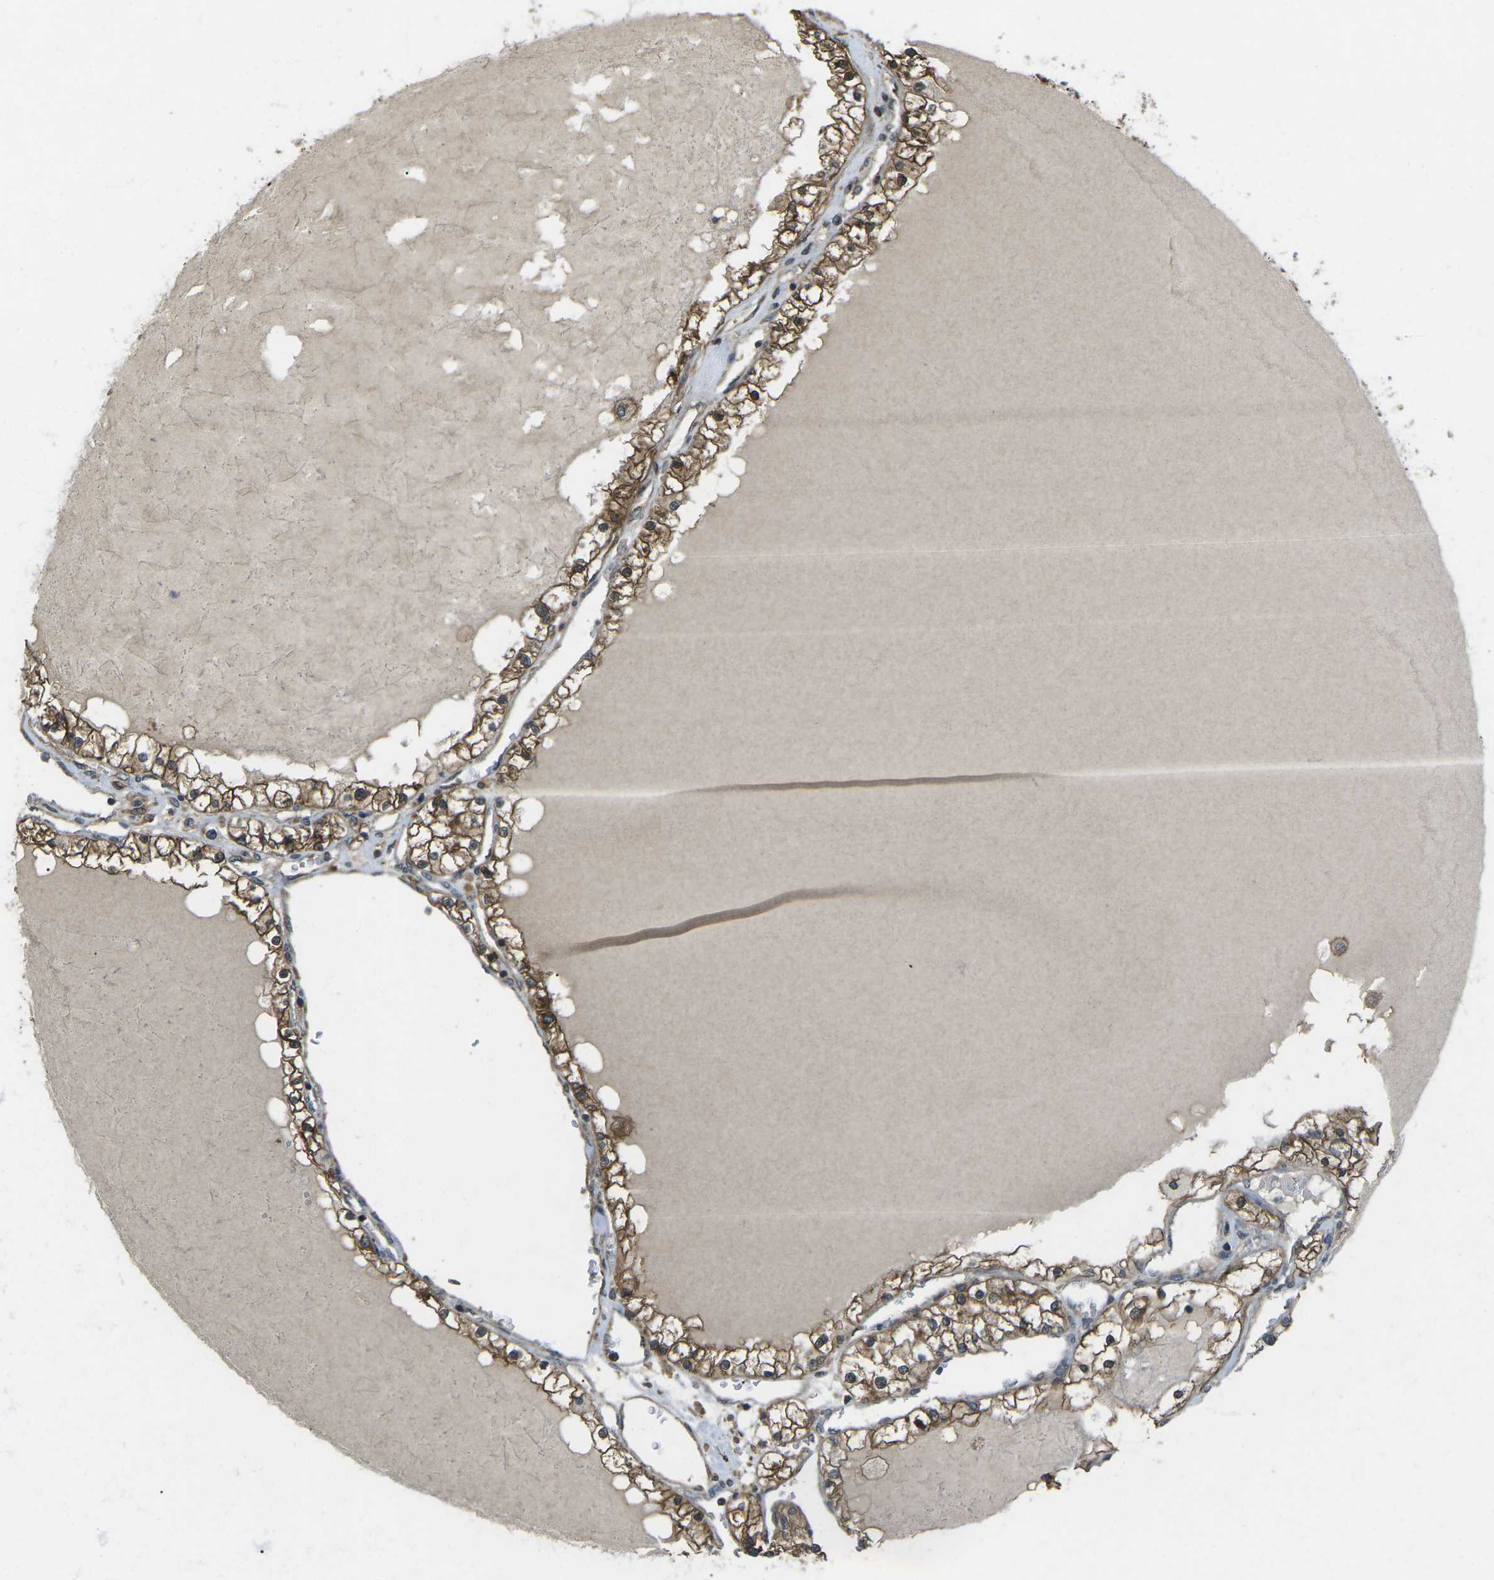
{"staining": {"intensity": "strong", "quantity": "25%-75%", "location": "cytoplasmic/membranous"}, "tissue": "renal cancer", "cell_type": "Tumor cells", "image_type": "cancer", "snomed": [{"axis": "morphology", "description": "Adenocarcinoma, NOS"}, {"axis": "topography", "description": "Kidney"}], "caption": "A brown stain highlights strong cytoplasmic/membranous expression of a protein in renal cancer tumor cells.", "gene": "PIEZO2", "patient": {"sex": "male", "age": 68}}